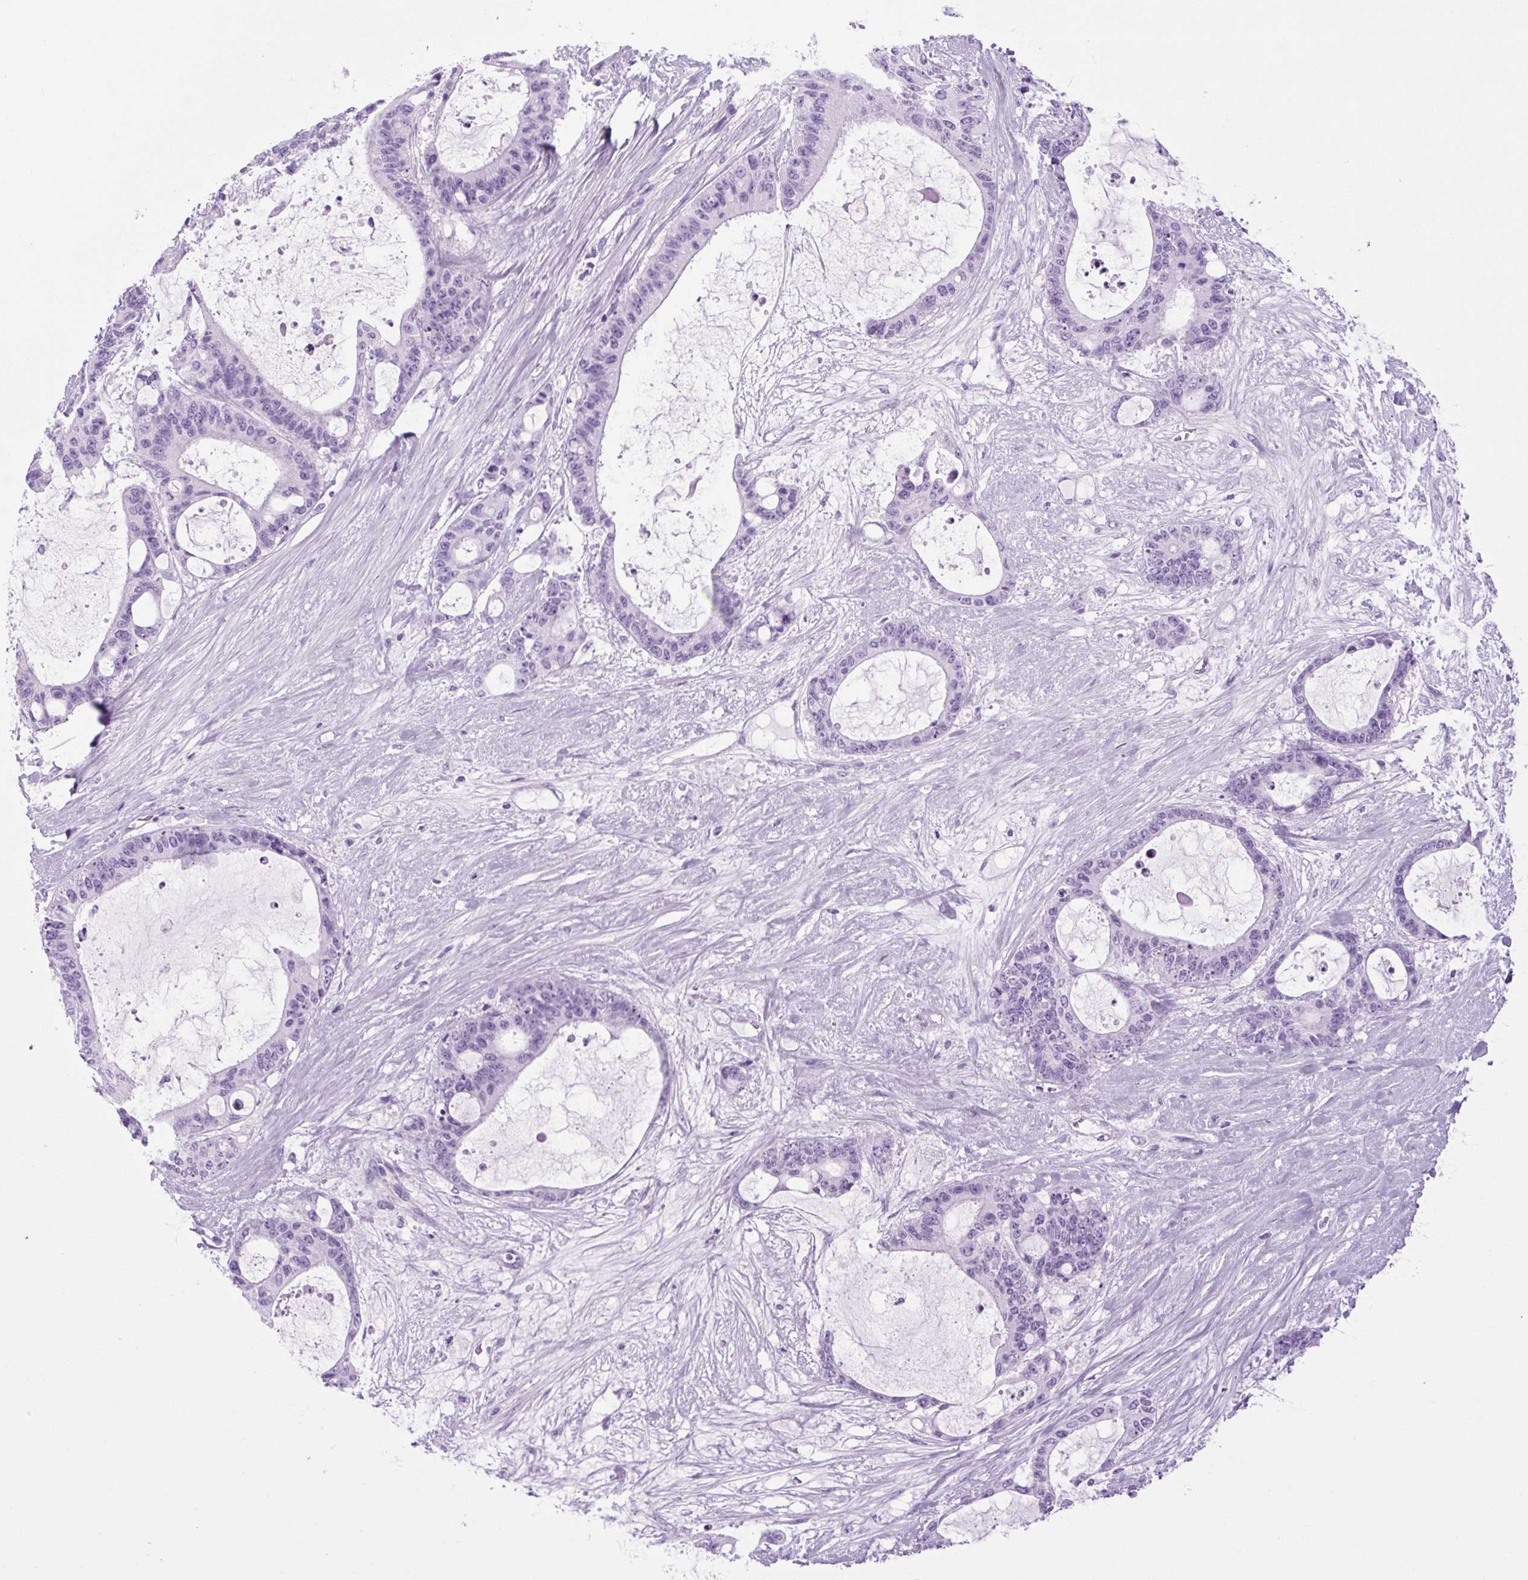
{"staining": {"intensity": "negative", "quantity": "none", "location": "none"}, "tissue": "liver cancer", "cell_type": "Tumor cells", "image_type": "cancer", "snomed": [{"axis": "morphology", "description": "Normal tissue, NOS"}, {"axis": "morphology", "description": "Cholangiocarcinoma"}, {"axis": "topography", "description": "Liver"}, {"axis": "topography", "description": "Peripheral nerve tissue"}], "caption": "Human liver cancer (cholangiocarcinoma) stained for a protein using IHC shows no expression in tumor cells.", "gene": "OOEP", "patient": {"sex": "female", "age": 73}}